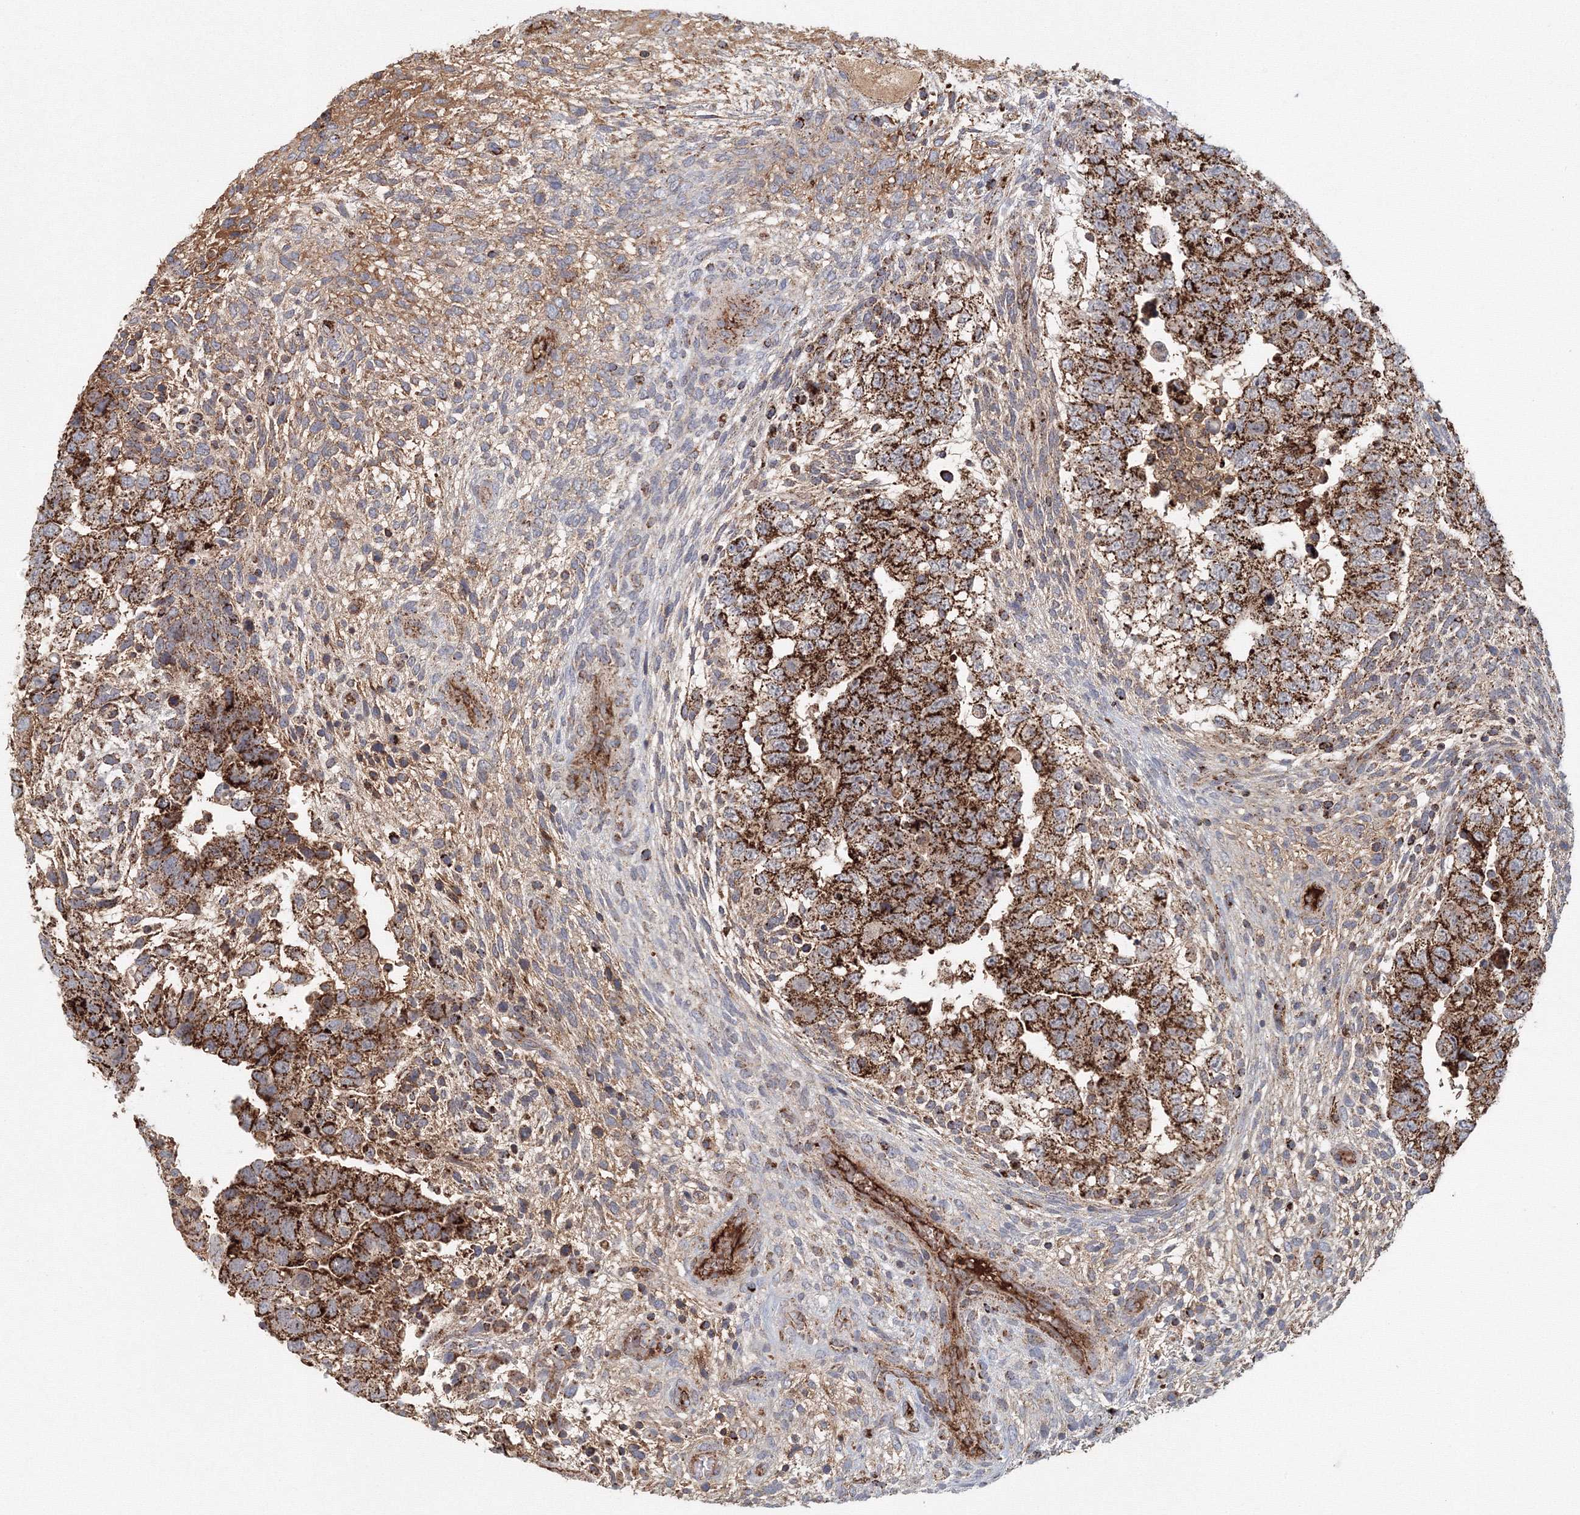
{"staining": {"intensity": "strong", "quantity": ">75%", "location": "cytoplasmic/membranous"}, "tissue": "testis cancer", "cell_type": "Tumor cells", "image_type": "cancer", "snomed": [{"axis": "morphology", "description": "Carcinoma, Embryonal, NOS"}, {"axis": "topography", "description": "Testis"}], "caption": "A brown stain shows strong cytoplasmic/membranous expression of a protein in testis cancer tumor cells. Using DAB (brown) and hematoxylin (blue) stains, captured at high magnification using brightfield microscopy.", "gene": "GRPEL1", "patient": {"sex": "male", "age": 37}}